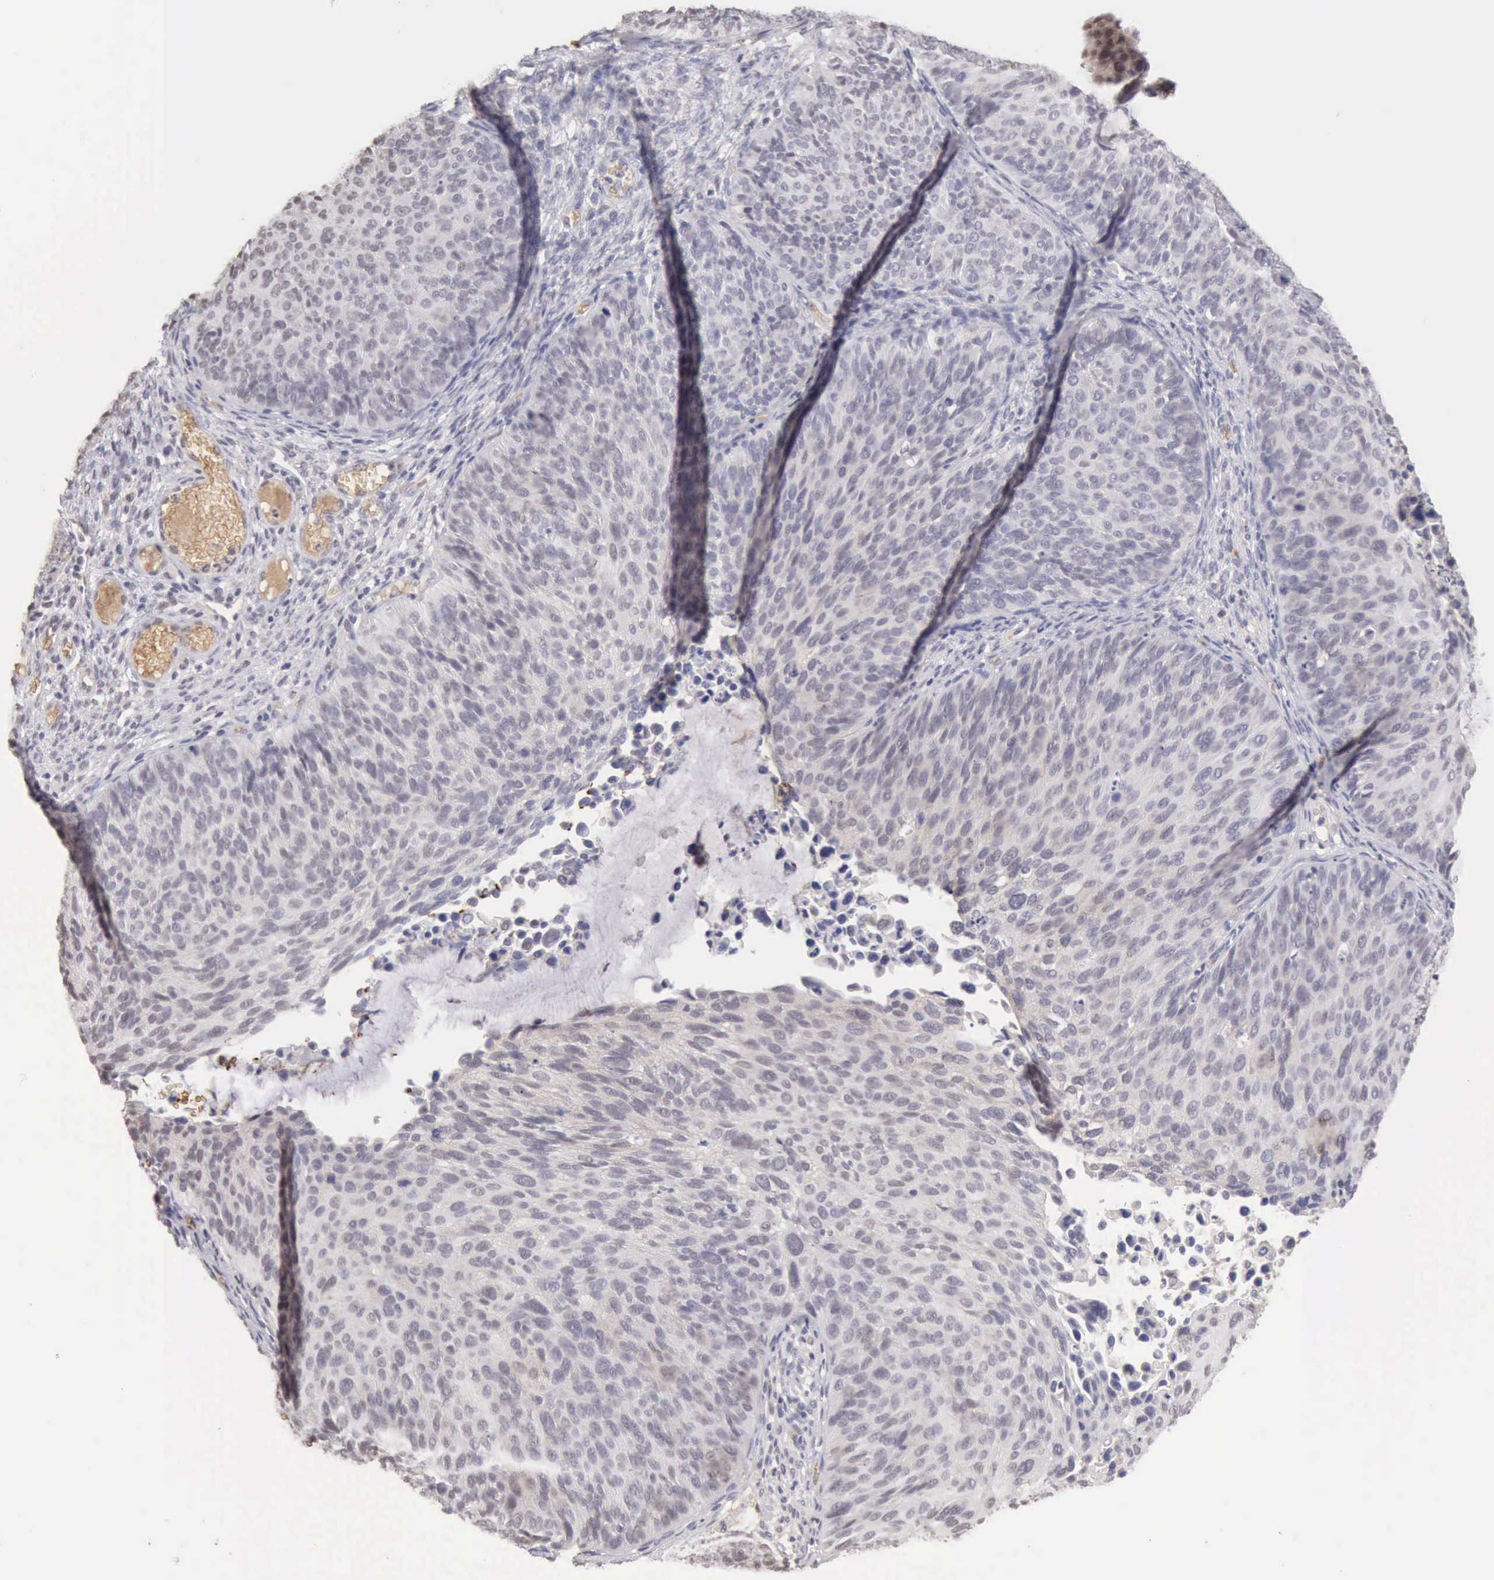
{"staining": {"intensity": "negative", "quantity": "none", "location": "none"}, "tissue": "cervical cancer", "cell_type": "Tumor cells", "image_type": "cancer", "snomed": [{"axis": "morphology", "description": "Squamous cell carcinoma, NOS"}, {"axis": "topography", "description": "Cervix"}], "caption": "Protein analysis of cervical cancer (squamous cell carcinoma) demonstrates no significant staining in tumor cells. Brightfield microscopy of immunohistochemistry stained with DAB (brown) and hematoxylin (blue), captured at high magnification.", "gene": "CFI", "patient": {"sex": "female", "age": 36}}